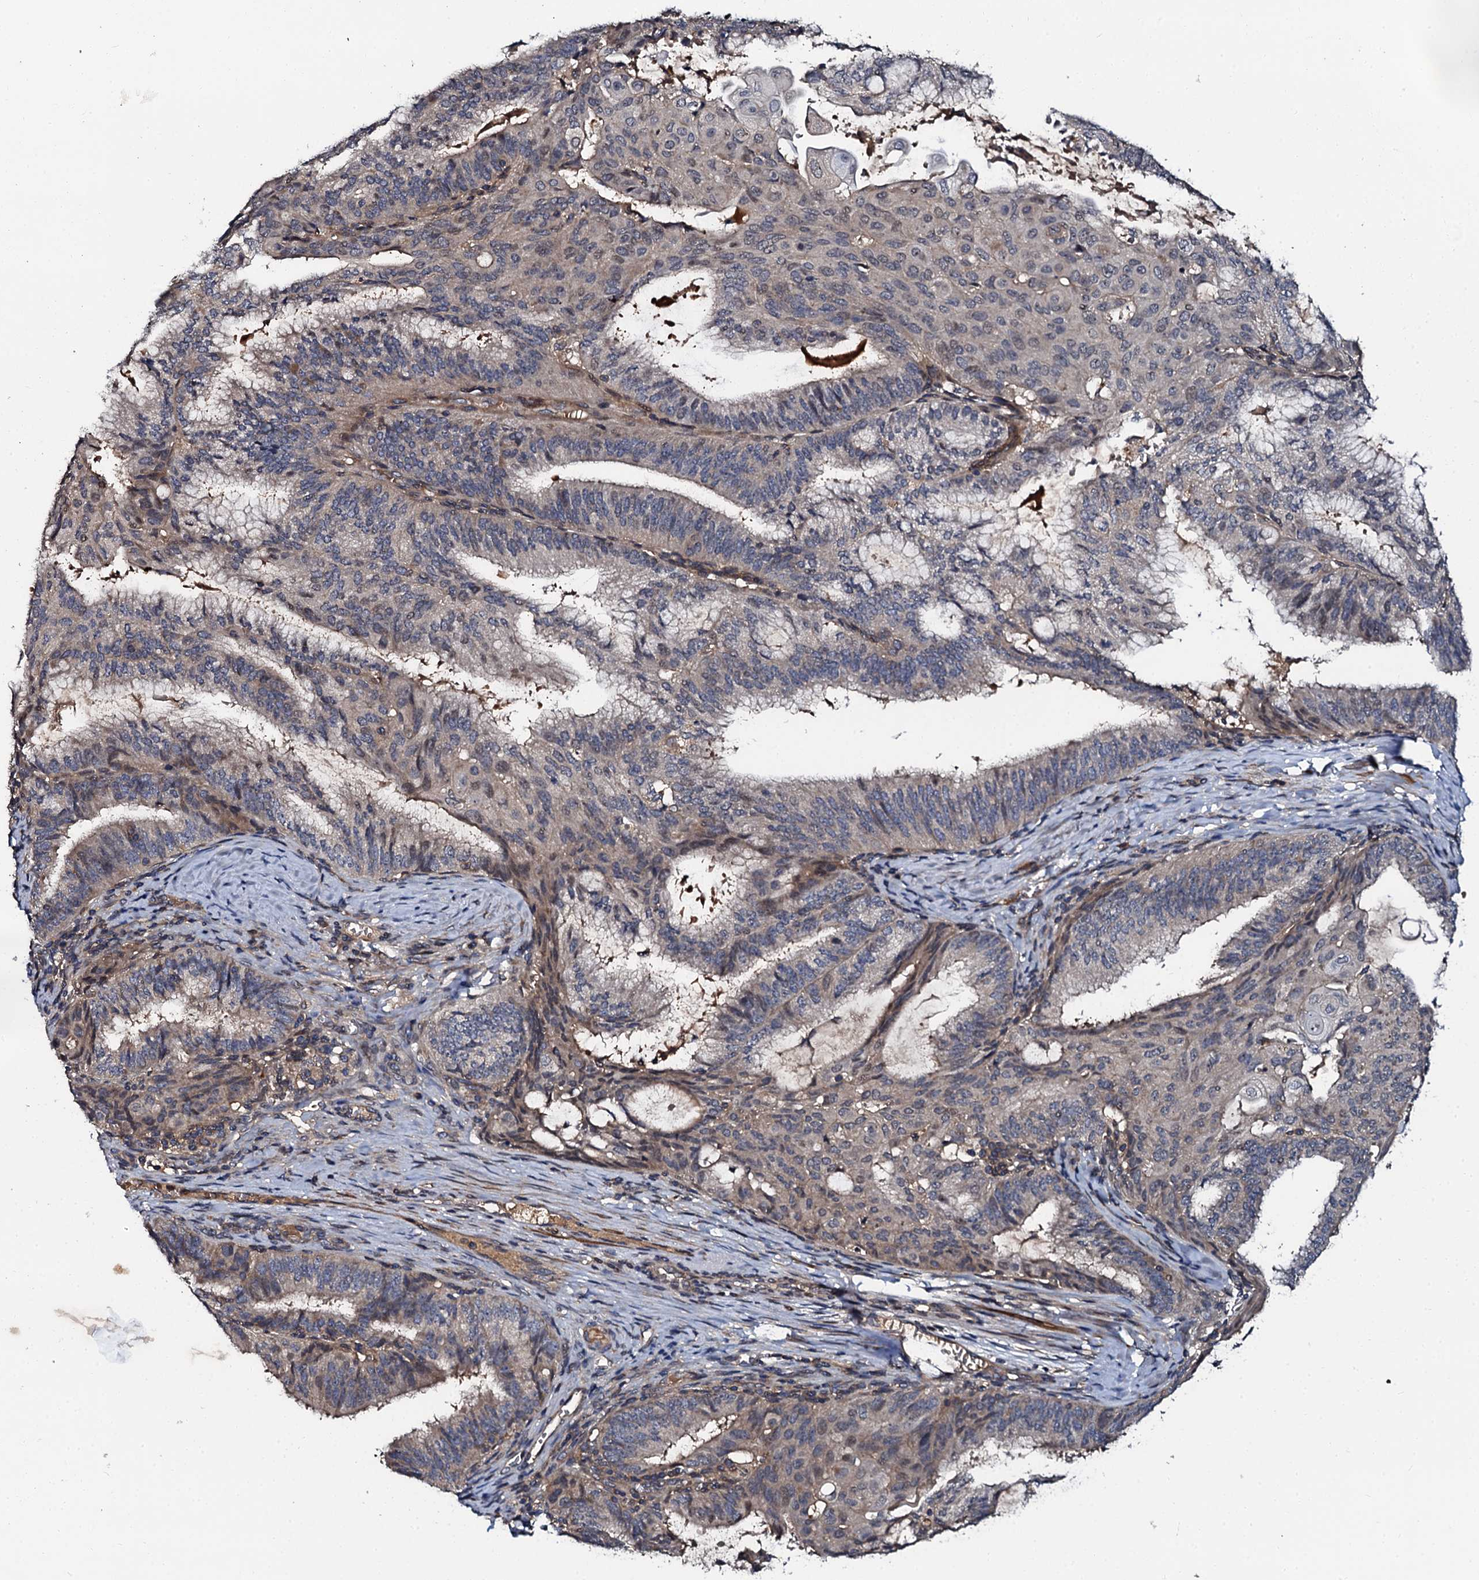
{"staining": {"intensity": "weak", "quantity": "<25%", "location": "cytoplasmic/membranous"}, "tissue": "endometrial cancer", "cell_type": "Tumor cells", "image_type": "cancer", "snomed": [{"axis": "morphology", "description": "Adenocarcinoma, NOS"}, {"axis": "topography", "description": "Endometrium"}], "caption": "Endometrial cancer (adenocarcinoma) was stained to show a protein in brown. There is no significant staining in tumor cells.", "gene": "N4BP1", "patient": {"sex": "female", "age": 49}}